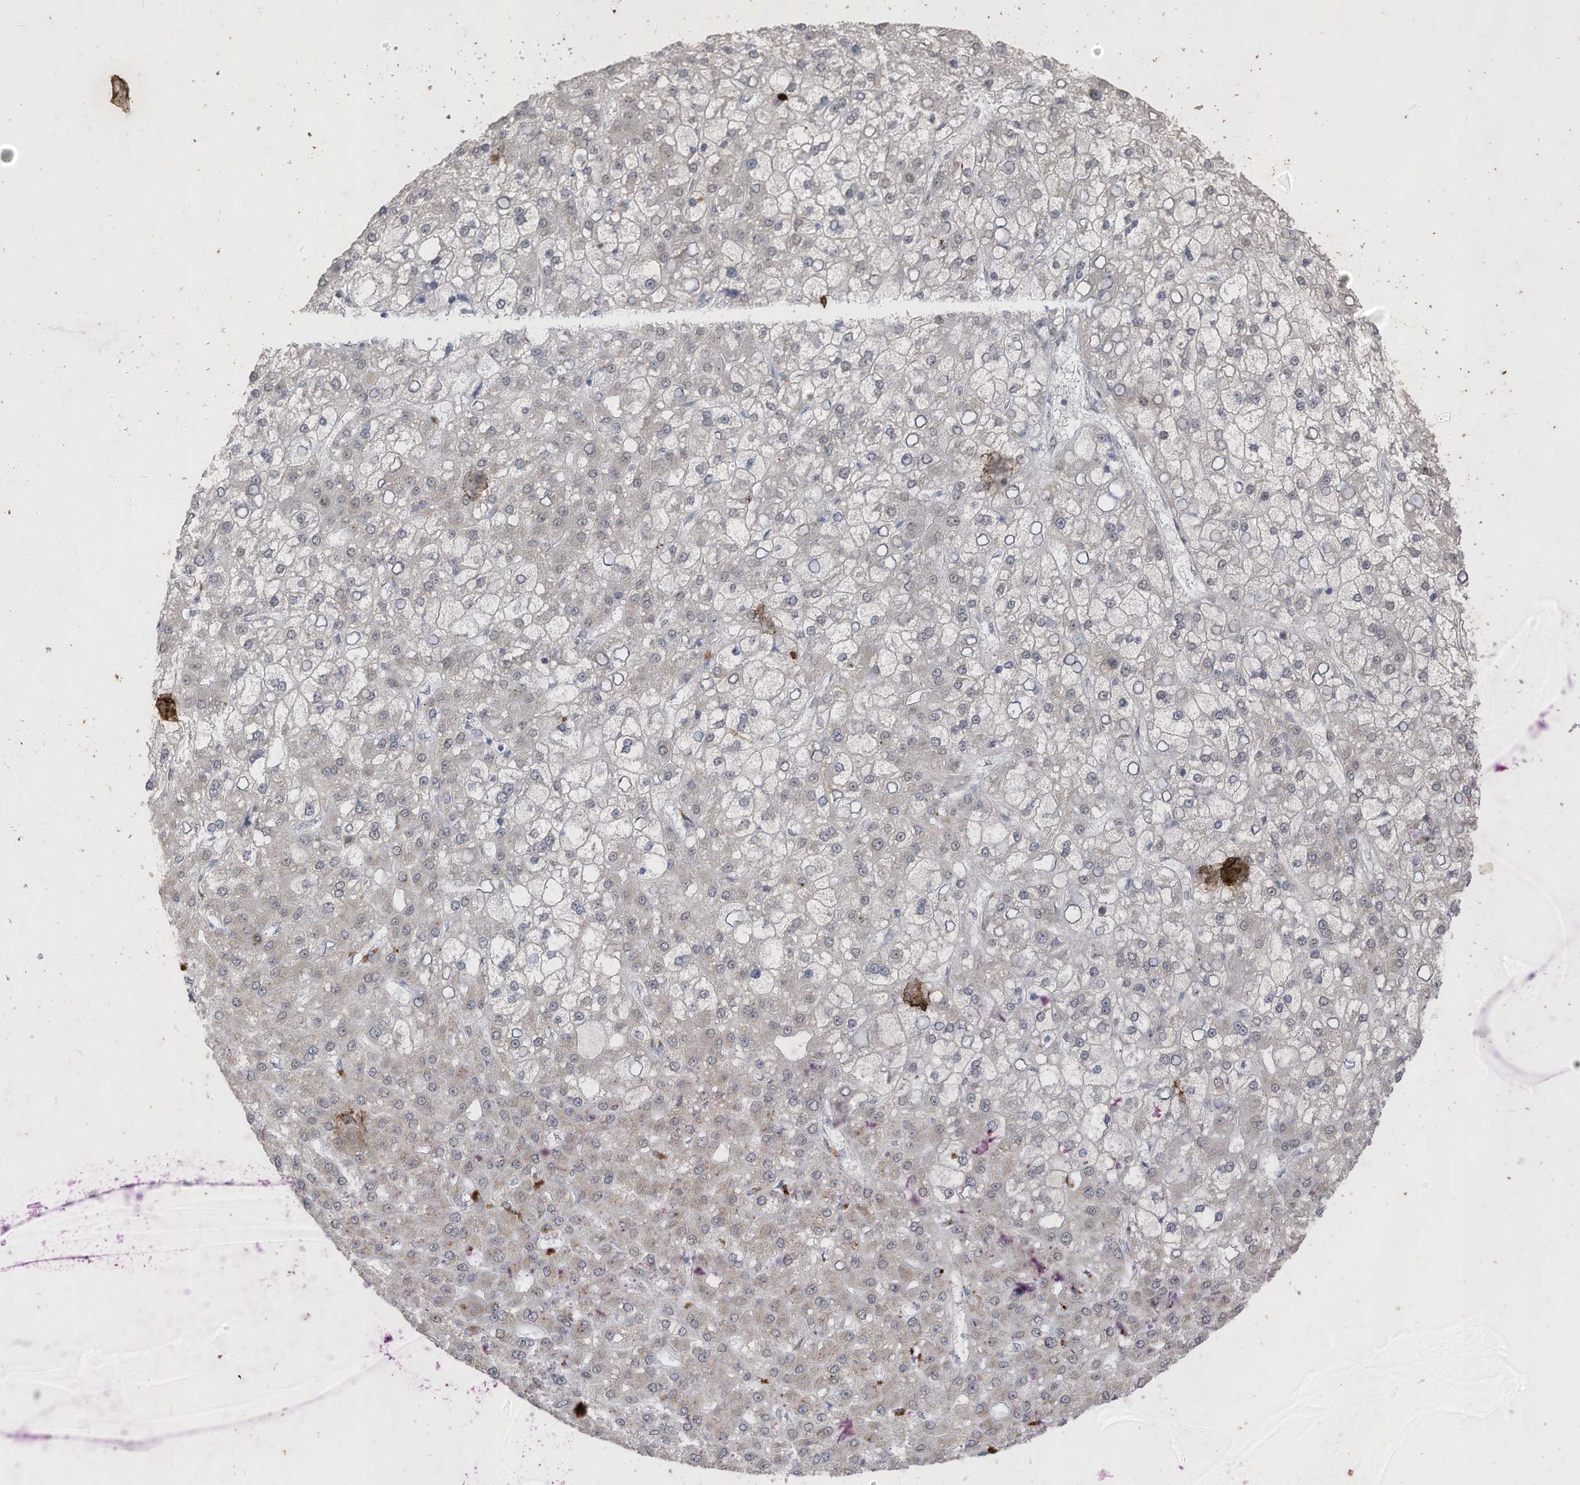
{"staining": {"intensity": "negative", "quantity": "none", "location": "none"}, "tissue": "liver cancer", "cell_type": "Tumor cells", "image_type": "cancer", "snomed": [{"axis": "morphology", "description": "Carcinoma, Hepatocellular, NOS"}, {"axis": "topography", "description": "Liver"}], "caption": "This is an immunohistochemistry image of liver cancer. There is no staining in tumor cells.", "gene": "RABL3", "patient": {"sex": "male", "age": 67}}